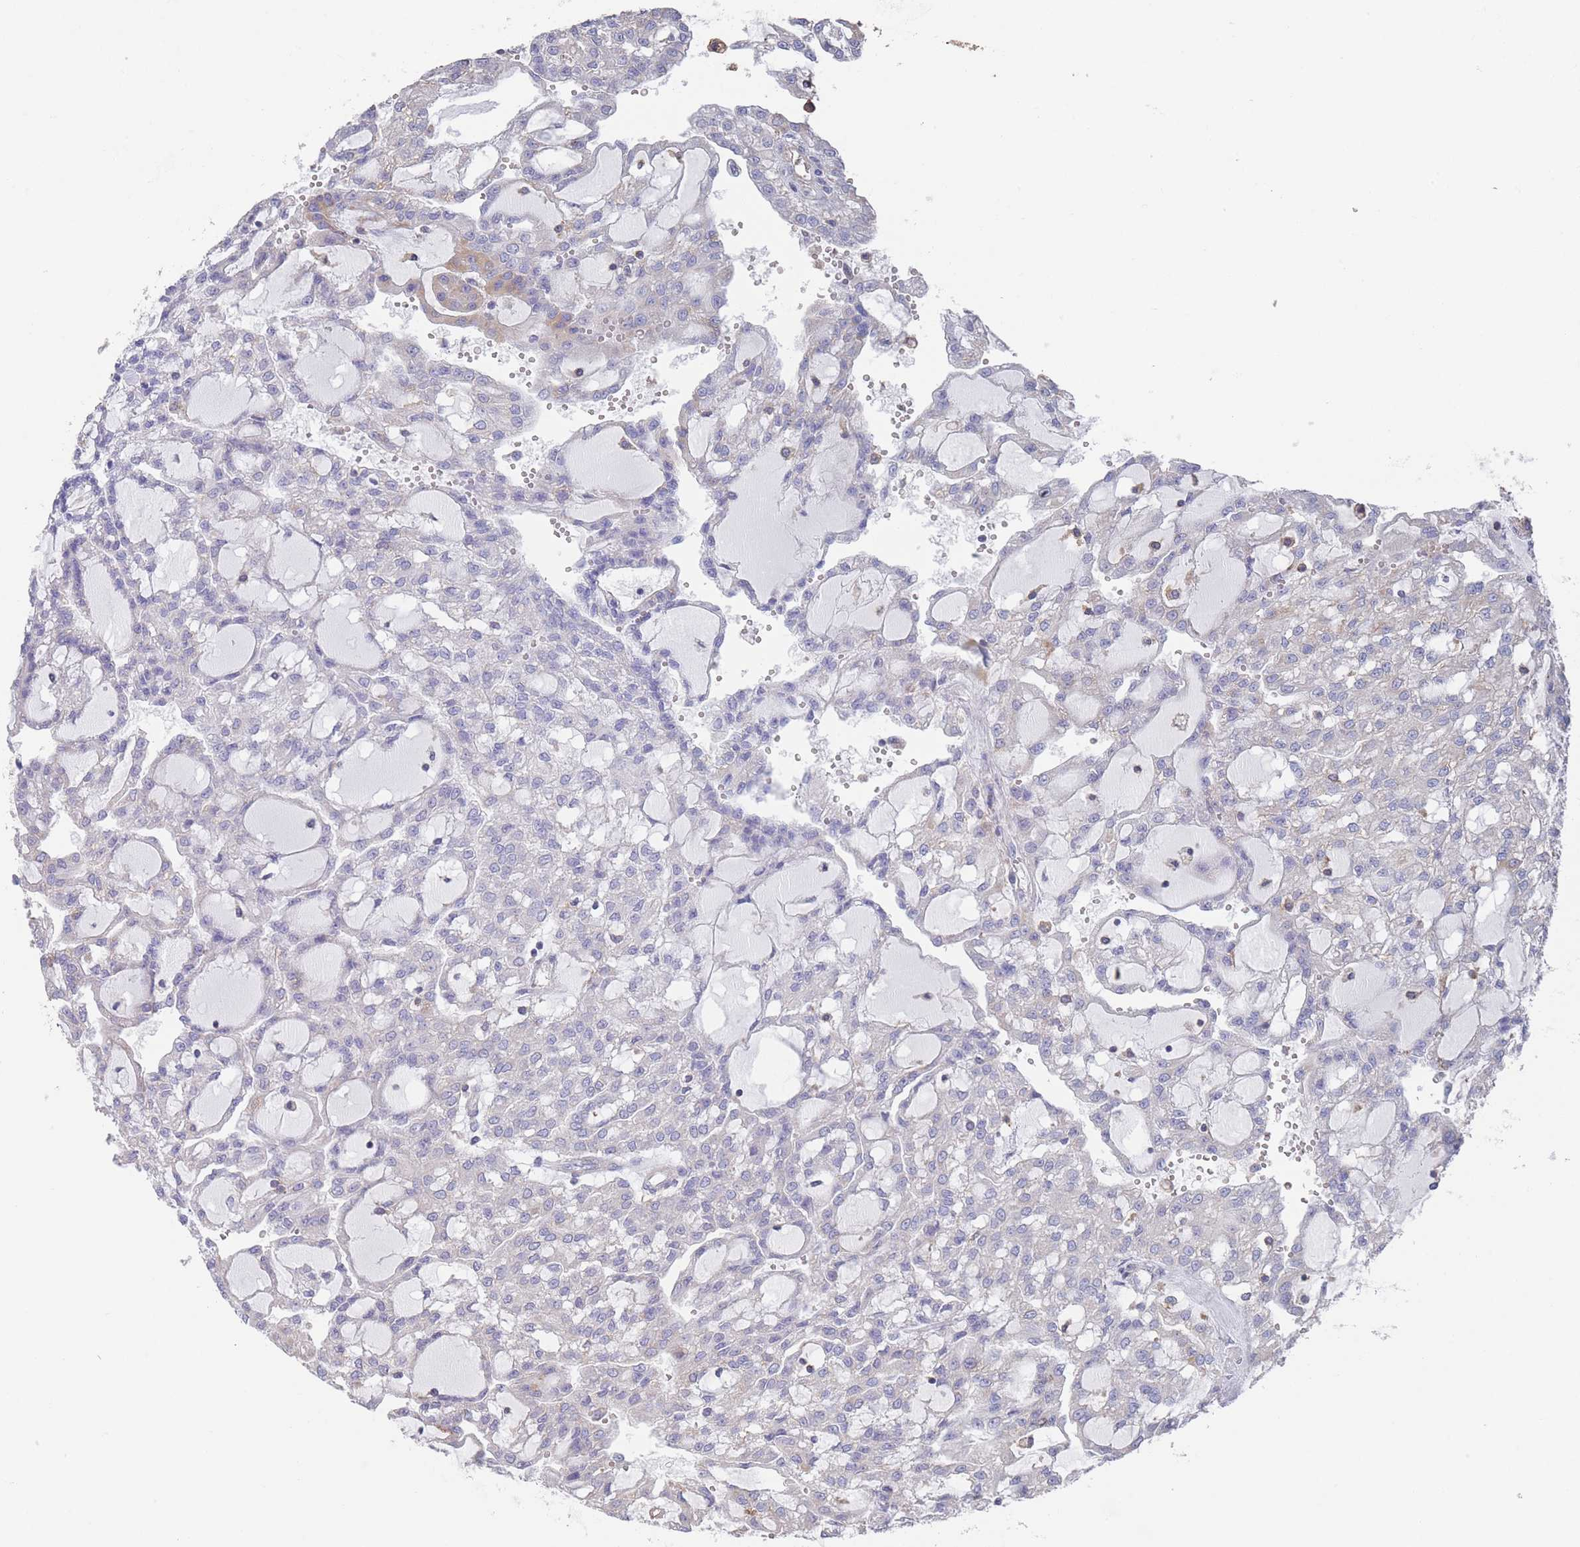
{"staining": {"intensity": "negative", "quantity": "none", "location": "none"}, "tissue": "renal cancer", "cell_type": "Tumor cells", "image_type": "cancer", "snomed": [{"axis": "morphology", "description": "Adenocarcinoma, NOS"}, {"axis": "topography", "description": "Kidney"}], "caption": "Immunohistochemistry of renal cancer exhibits no positivity in tumor cells. The staining is performed using DAB brown chromogen with nuclei counter-stained in using hematoxylin.", "gene": "SCCPDH", "patient": {"sex": "male", "age": 63}}